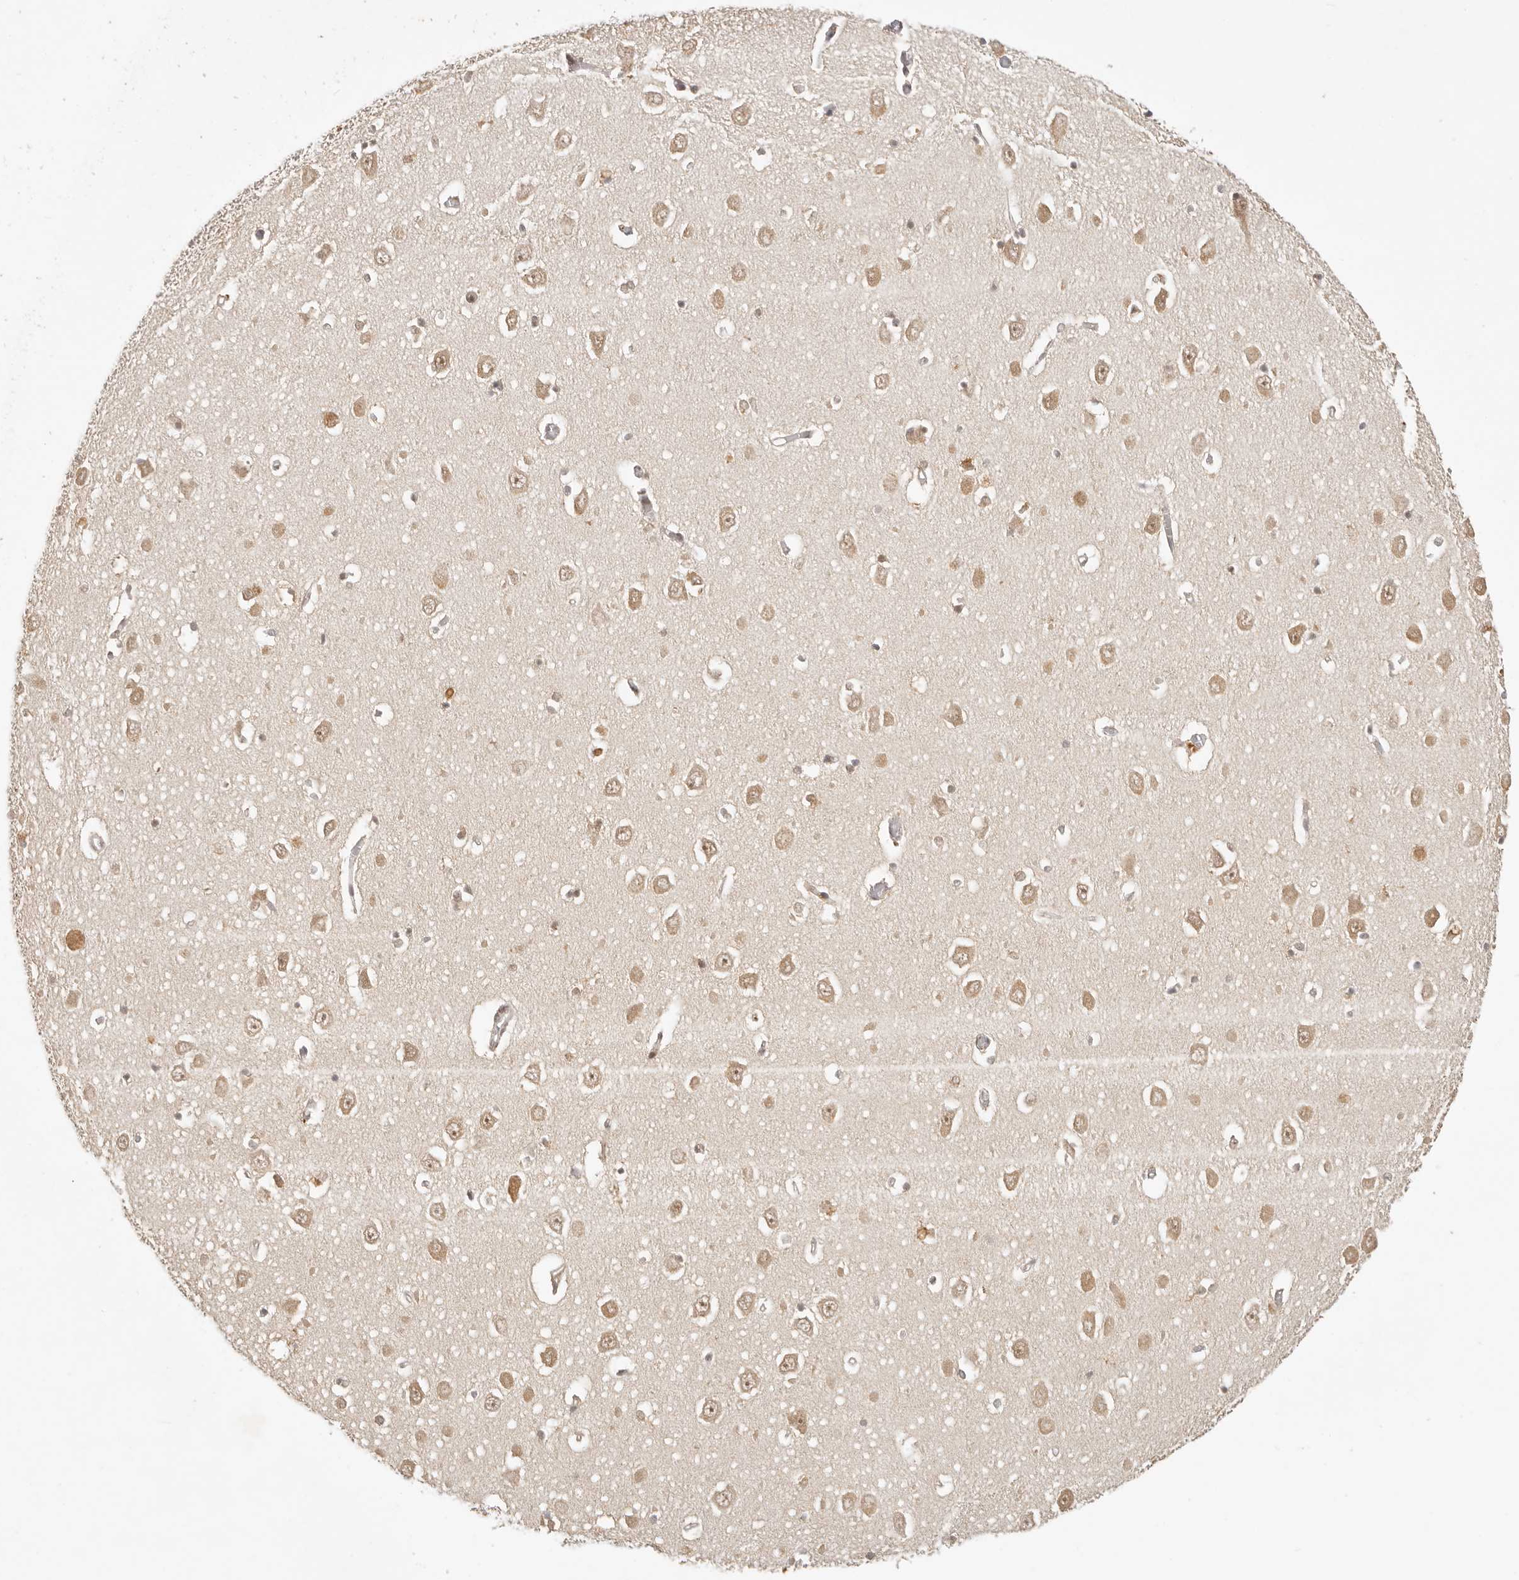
{"staining": {"intensity": "moderate", "quantity": "25%-75%", "location": "cytoplasmic/membranous,nuclear"}, "tissue": "hippocampus", "cell_type": "Glial cells", "image_type": "normal", "snomed": [{"axis": "morphology", "description": "Normal tissue, NOS"}, {"axis": "topography", "description": "Hippocampus"}], "caption": "Brown immunohistochemical staining in normal human hippocampus exhibits moderate cytoplasmic/membranous,nuclear staining in about 25%-75% of glial cells.", "gene": "INTS11", "patient": {"sex": "male", "age": 70}}